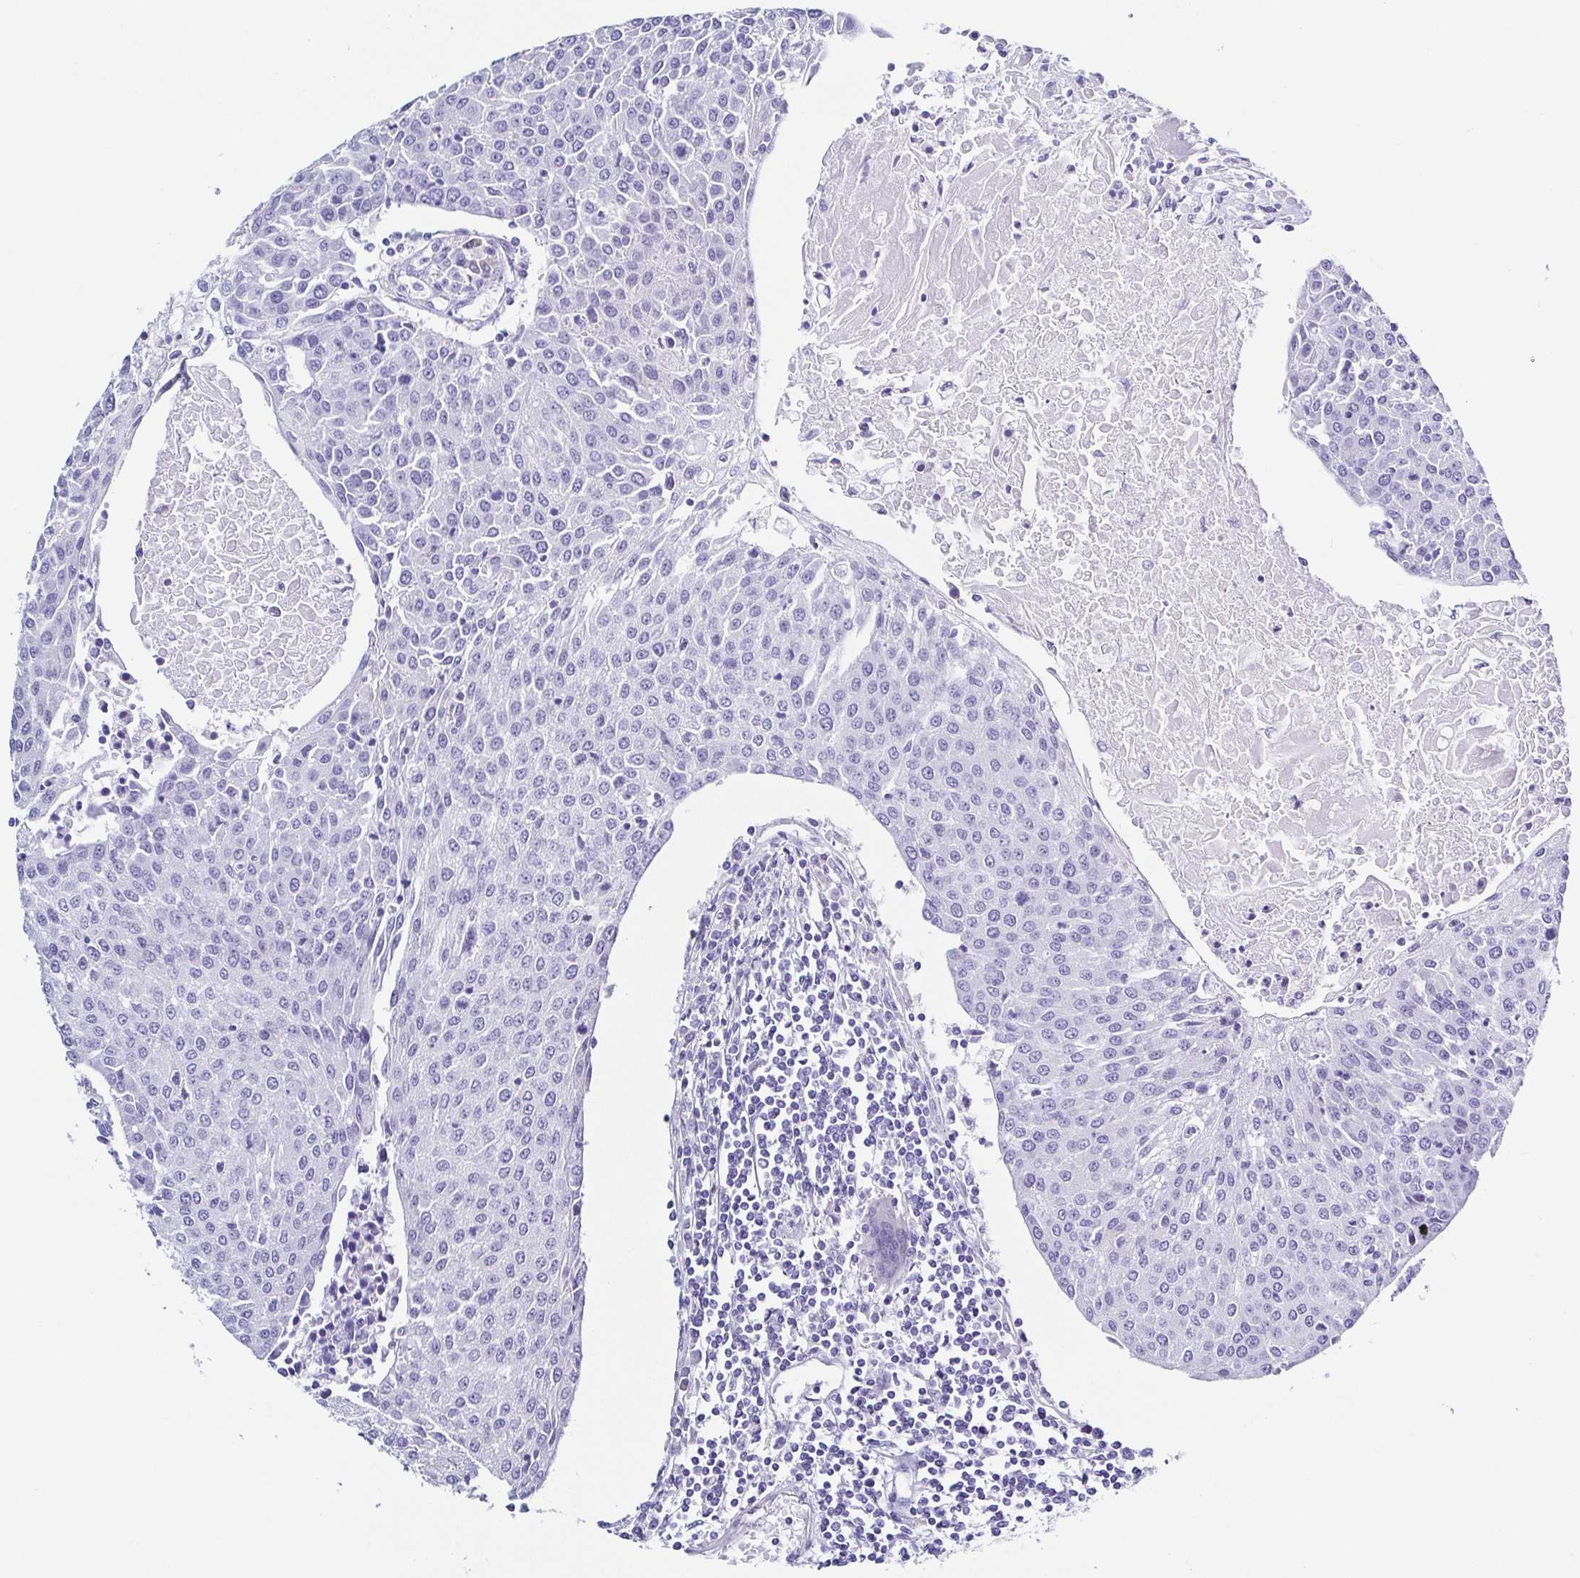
{"staining": {"intensity": "negative", "quantity": "none", "location": "none"}, "tissue": "urothelial cancer", "cell_type": "Tumor cells", "image_type": "cancer", "snomed": [{"axis": "morphology", "description": "Urothelial carcinoma, High grade"}, {"axis": "topography", "description": "Urinary bladder"}], "caption": "This photomicrograph is of high-grade urothelial carcinoma stained with IHC to label a protein in brown with the nuclei are counter-stained blue. There is no expression in tumor cells.", "gene": "TNNT2", "patient": {"sex": "female", "age": 85}}